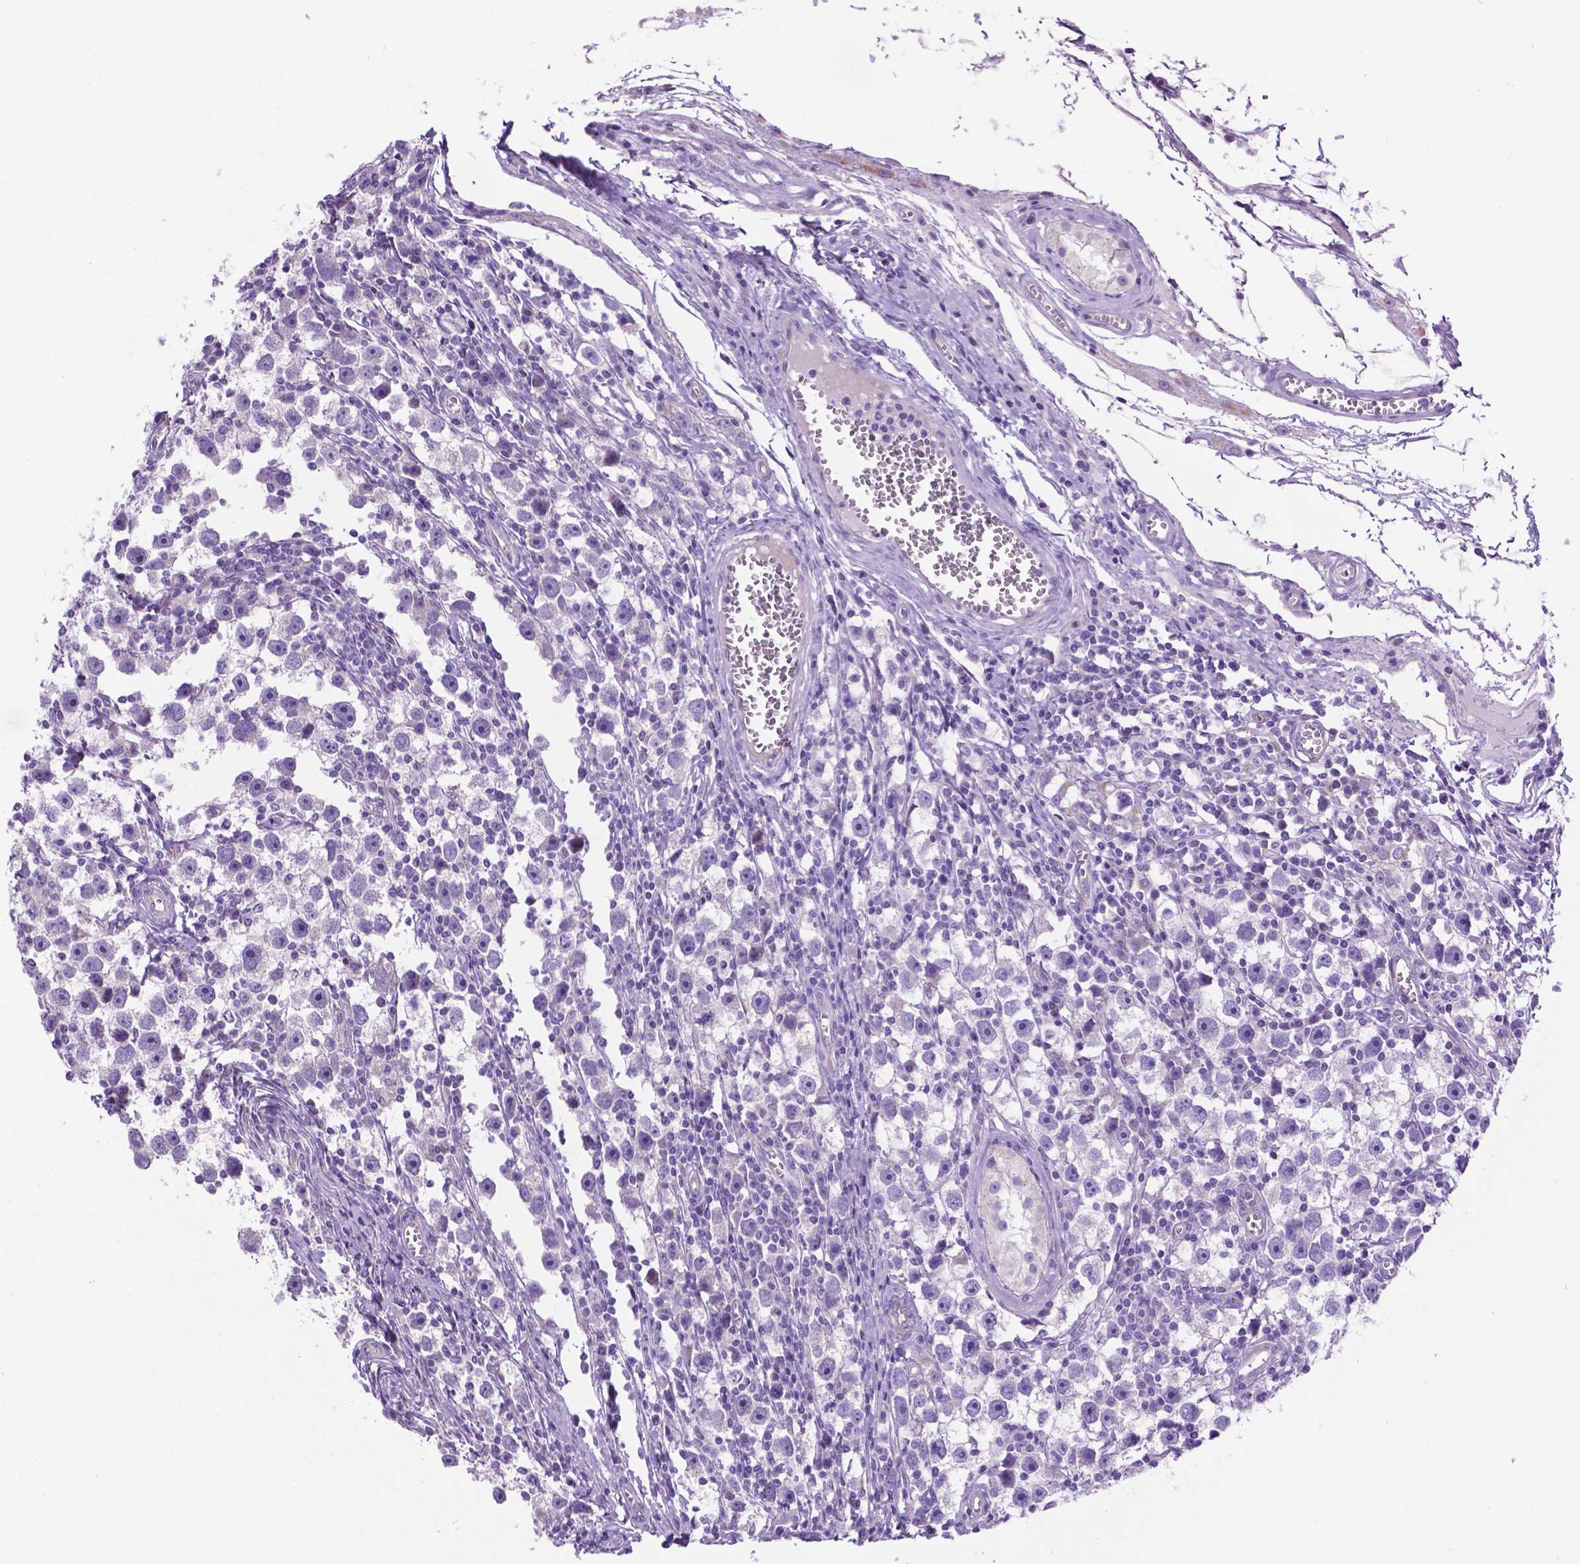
{"staining": {"intensity": "negative", "quantity": "none", "location": "none"}, "tissue": "testis cancer", "cell_type": "Tumor cells", "image_type": "cancer", "snomed": [{"axis": "morphology", "description": "Seminoma, NOS"}, {"axis": "topography", "description": "Testis"}], "caption": "Immunohistochemistry image of testis cancer (seminoma) stained for a protein (brown), which exhibits no staining in tumor cells.", "gene": "TMEM121B", "patient": {"sex": "male", "age": 30}}